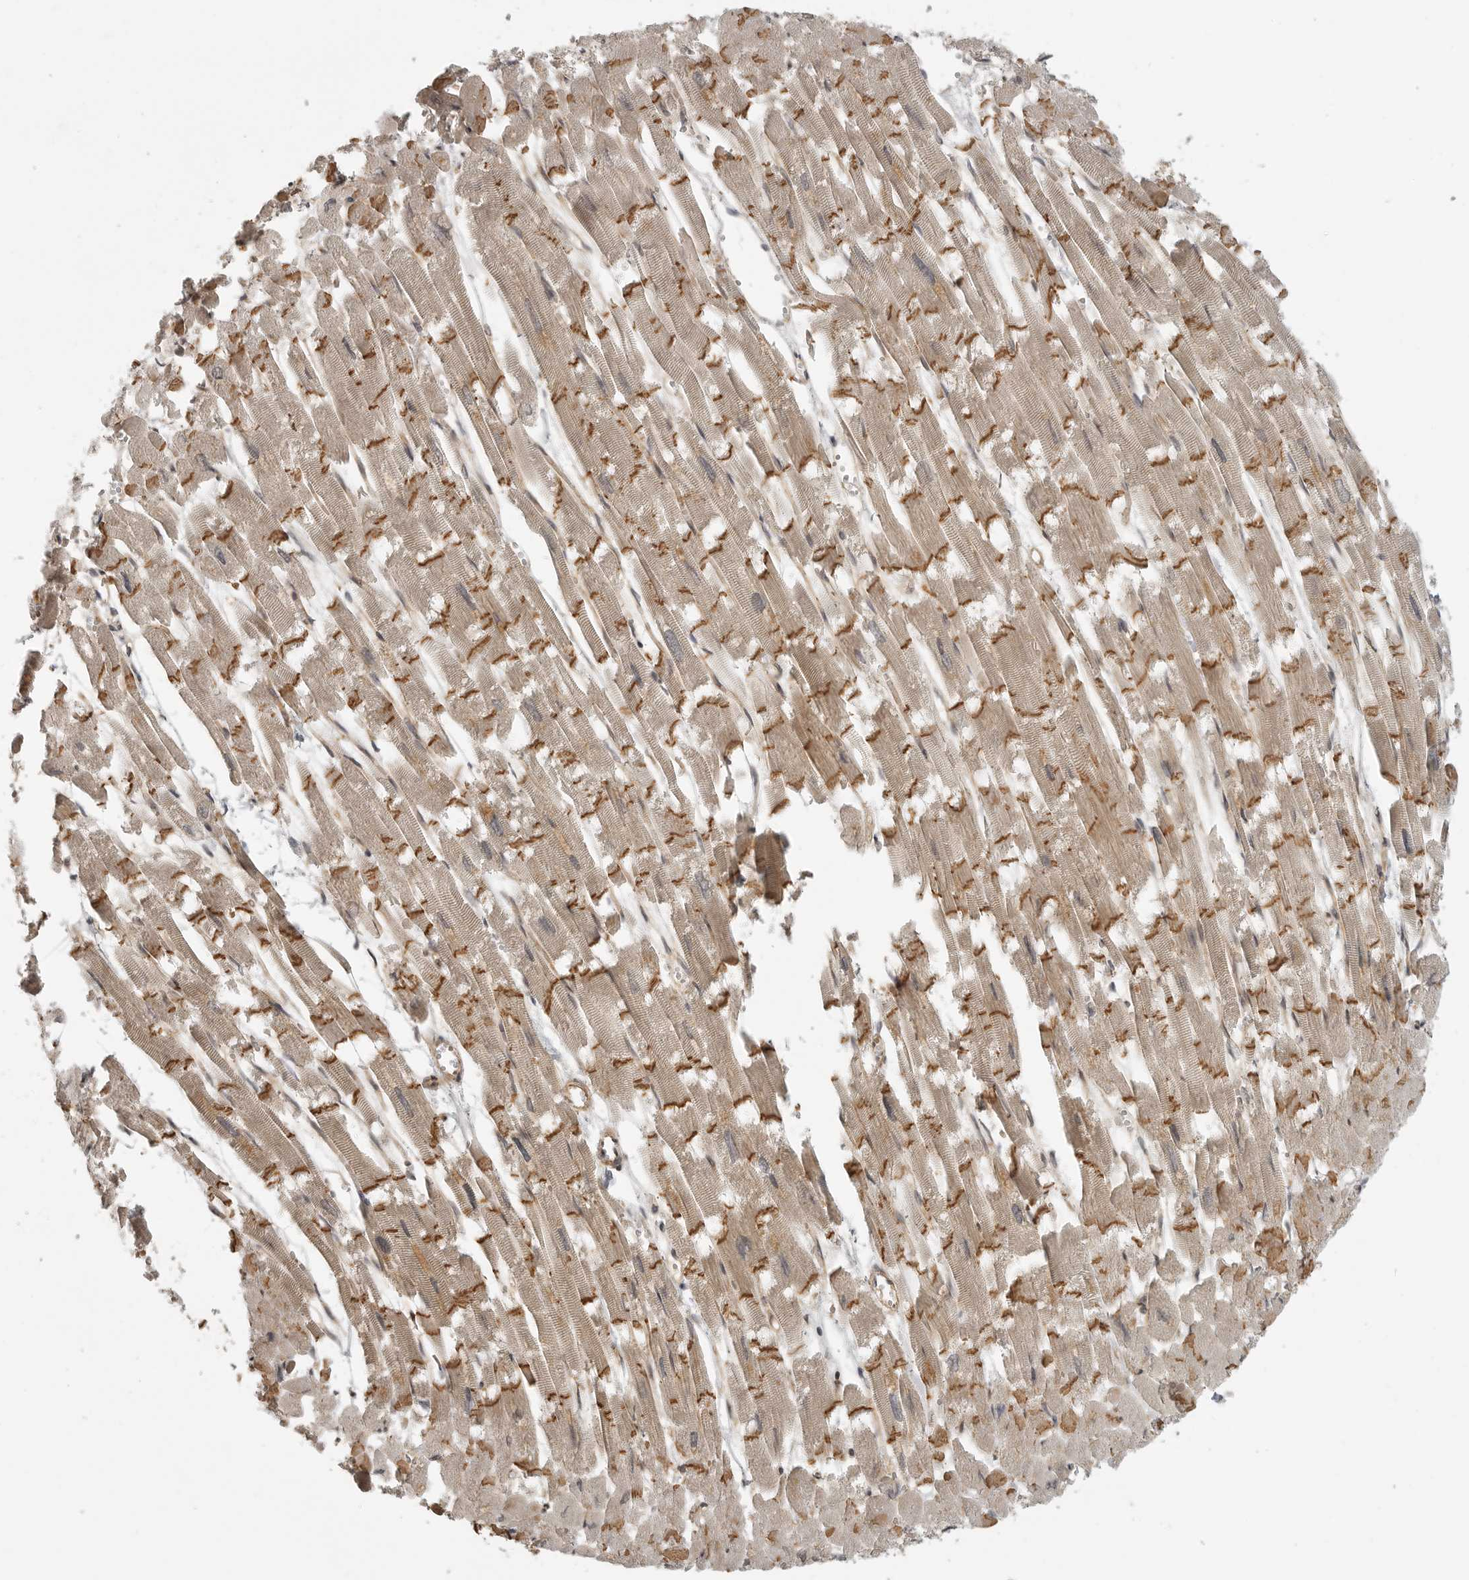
{"staining": {"intensity": "moderate", "quantity": "25%-75%", "location": "cytoplasmic/membranous"}, "tissue": "heart muscle", "cell_type": "Cardiomyocytes", "image_type": "normal", "snomed": [{"axis": "morphology", "description": "Normal tissue, NOS"}, {"axis": "topography", "description": "Heart"}], "caption": "DAB (3,3'-diaminobenzidine) immunohistochemical staining of unremarkable heart muscle demonstrates moderate cytoplasmic/membranous protein staining in about 25%-75% of cardiomyocytes.", "gene": "CUEDC1", "patient": {"sex": "male", "age": 54}}